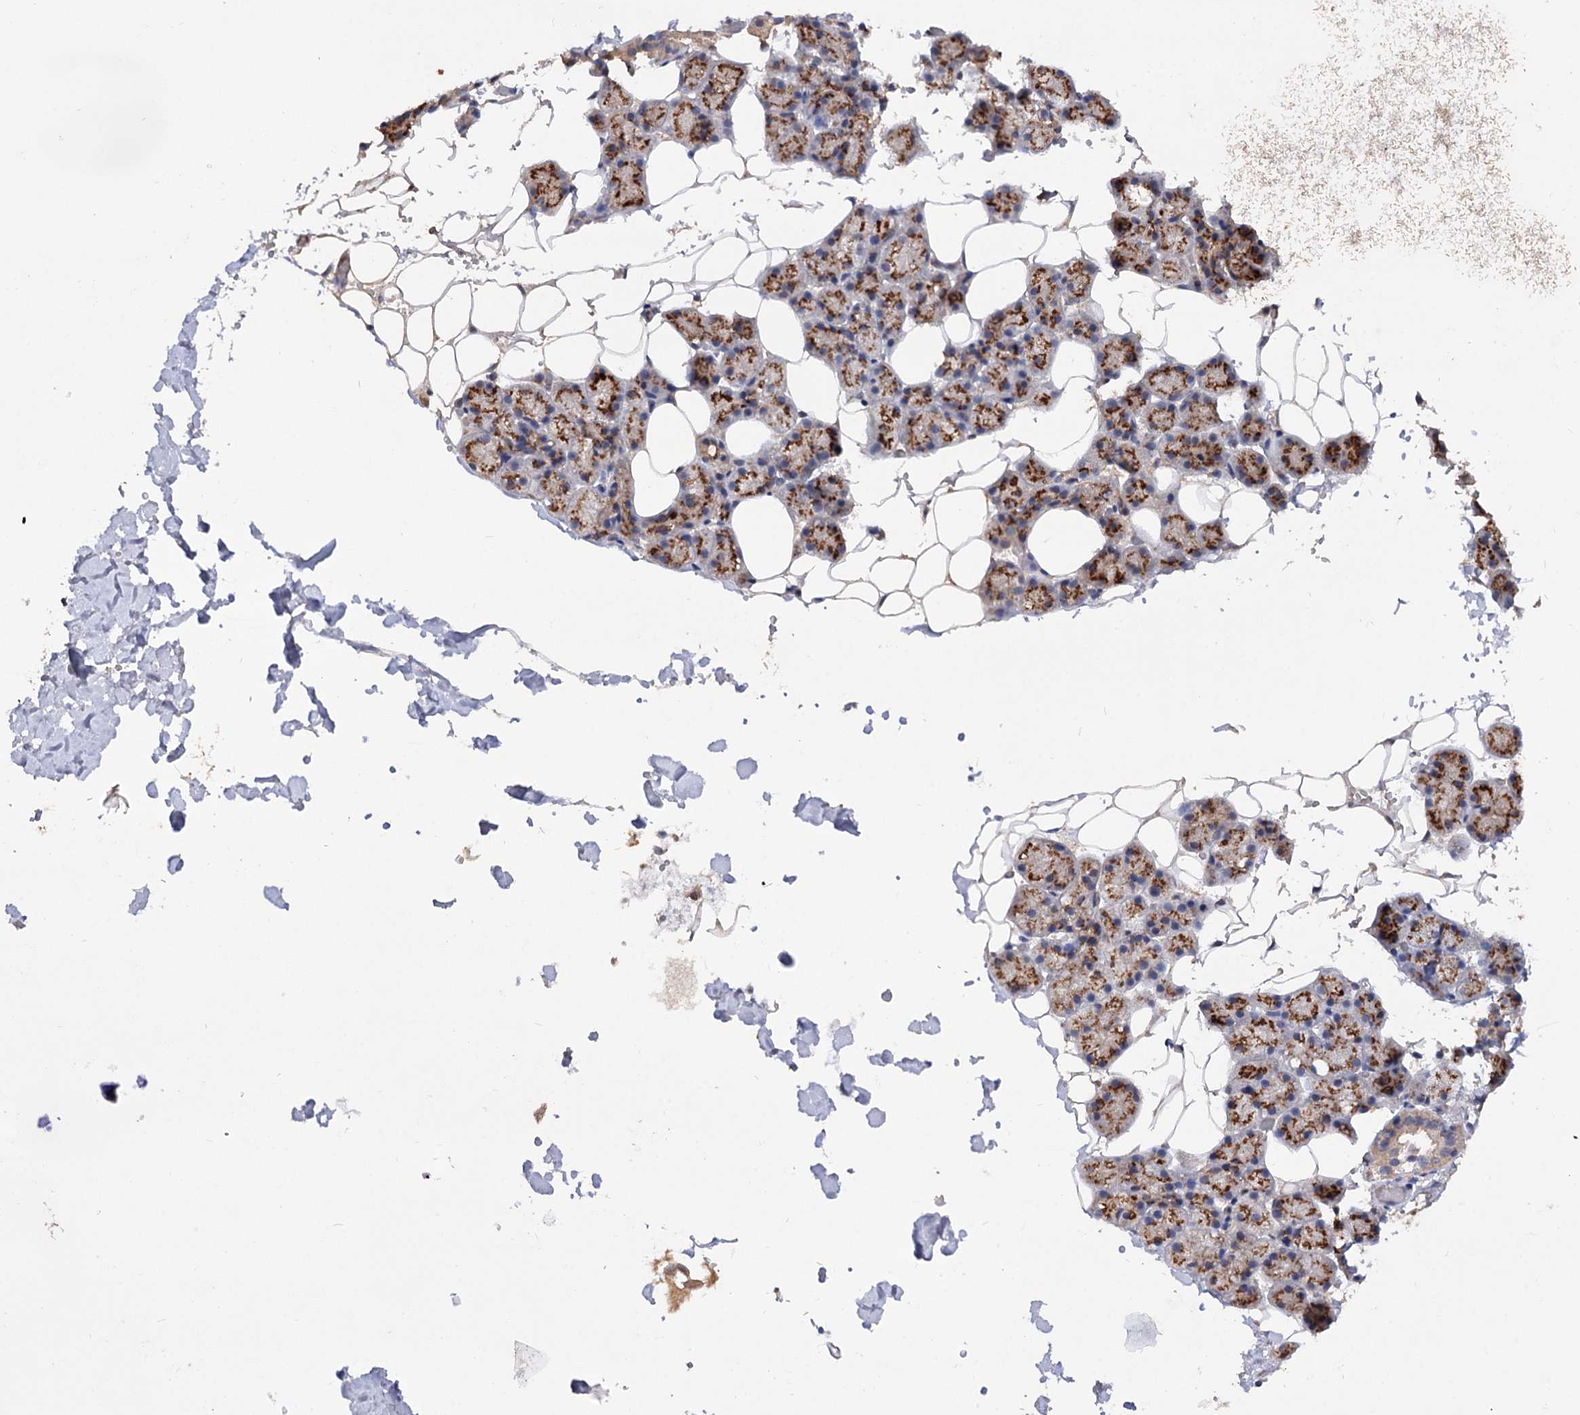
{"staining": {"intensity": "strong", "quantity": "25%-75%", "location": "cytoplasmic/membranous"}, "tissue": "salivary gland", "cell_type": "Glandular cells", "image_type": "normal", "snomed": [{"axis": "morphology", "description": "Normal tissue, NOS"}, {"axis": "topography", "description": "Salivary gland"}], "caption": "Protein staining of normal salivary gland demonstrates strong cytoplasmic/membranous expression in about 25%-75% of glandular cells.", "gene": "NUDCD2", "patient": {"sex": "female", "age": 33}}